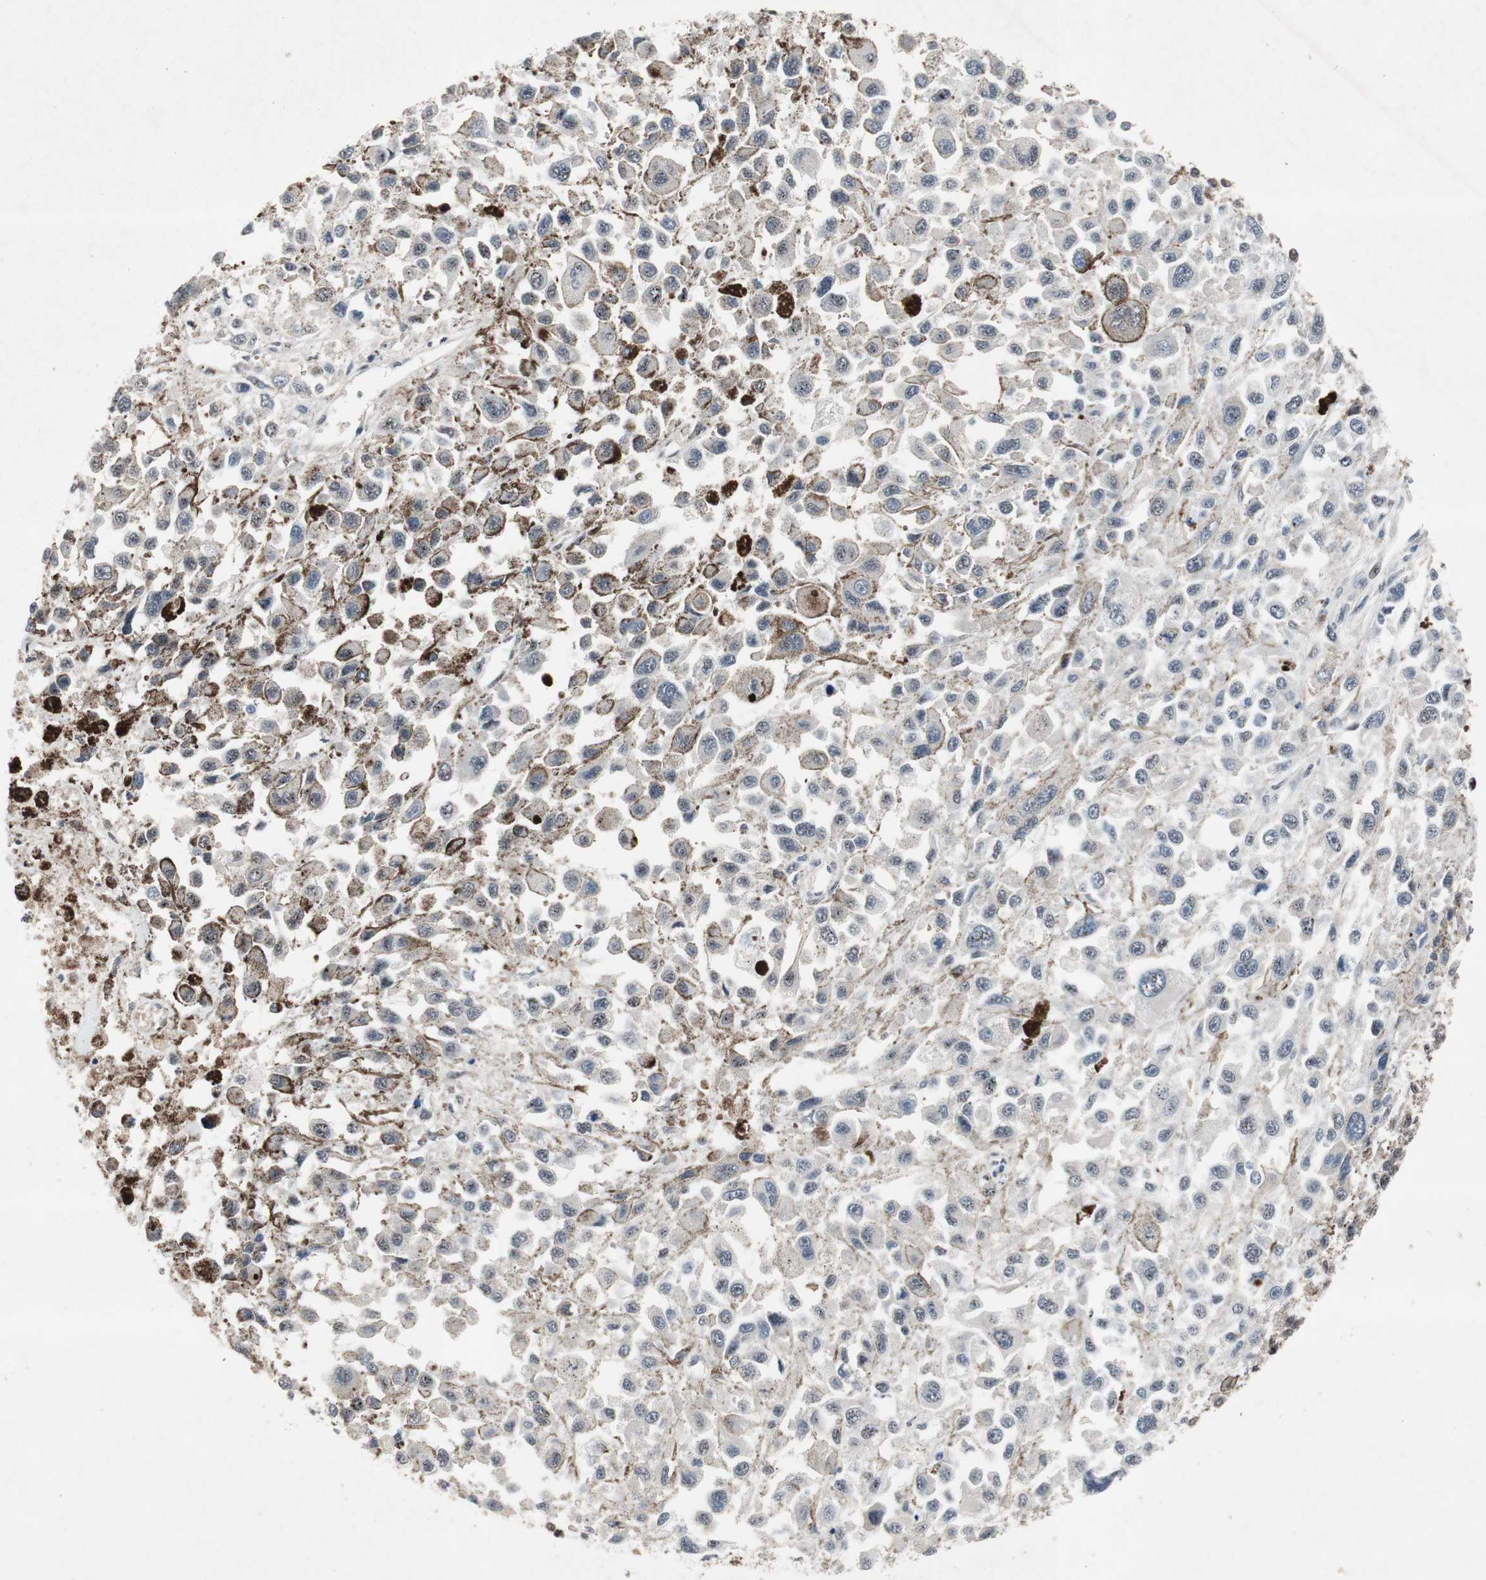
{"staining": {"intensity": "weak", "quantity": "<25%", "location": "nuclear"}, "tissue": "melanoma", "cell_type": "Tumor cells", "image_type": "cancer", "snomed": [{"axis": "morphology", "description": "Malignant melanoma, Metastatic site"}, {"axis": "topography", "description": "Lymph node"}], "caption": "Immunohistochemical staining of malignant melanoma (metastatic site) shows no significant positivity in tumor cells.", "gene": "SOX7", "patient": {"sex": "male", "age": 59}}